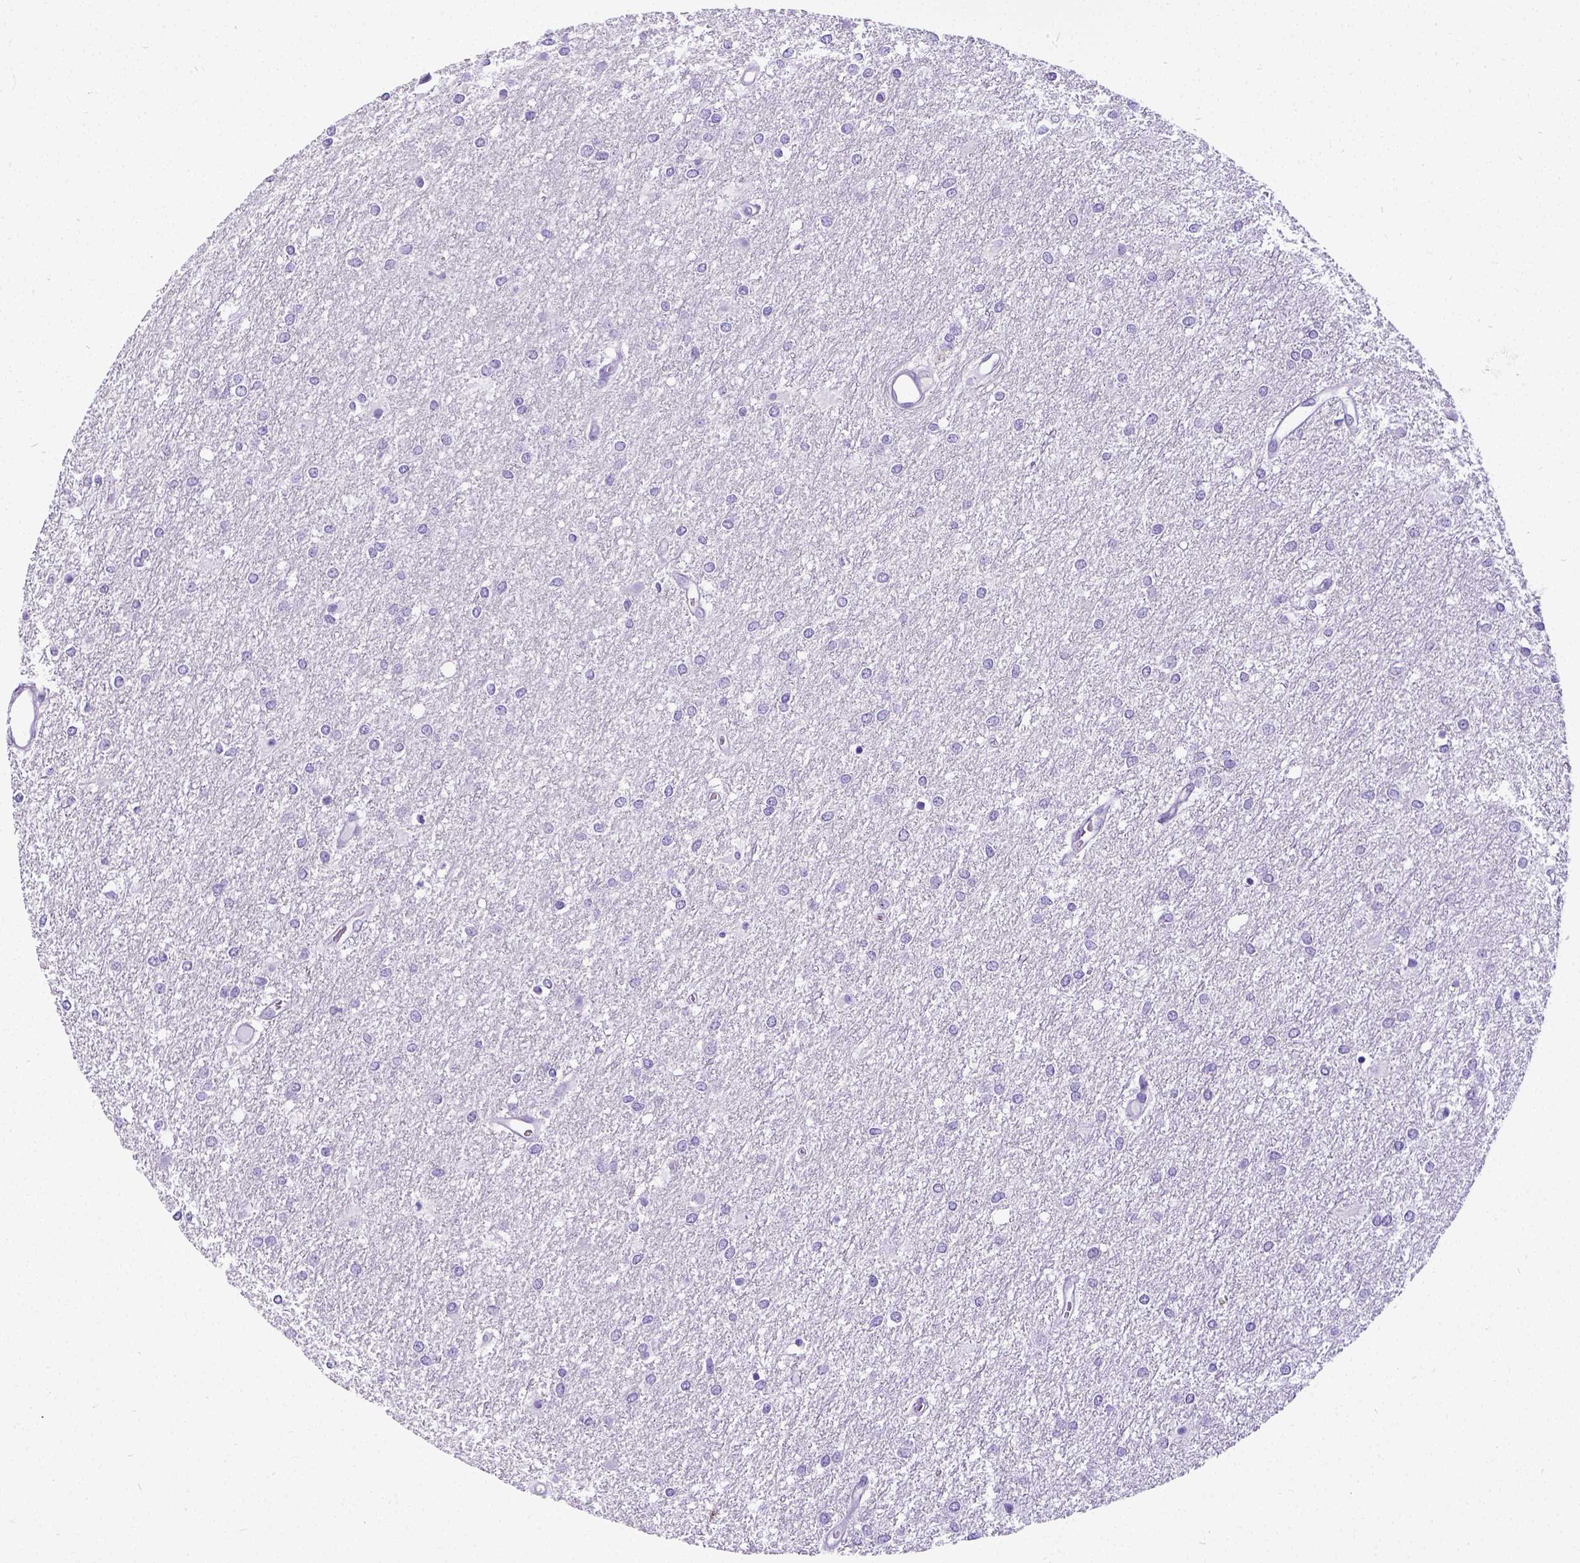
{"staining": {"intensity": "negative", "quantity": "none", "location": "none"}, "tissue": "glioma", "cell_type": "Tumor cells", "image_type": "cancer", "snomed": [{"axis": "morphology", "description": "Glioma, malignant, High grade"}, {"axis": "topography", "description": "Brain"}], "caption": "Micrograph shows no protein positivity in tumor cells of glioma tissue.", "gene": "SATB2", "patient": {"sex": "female", "age": 61}}